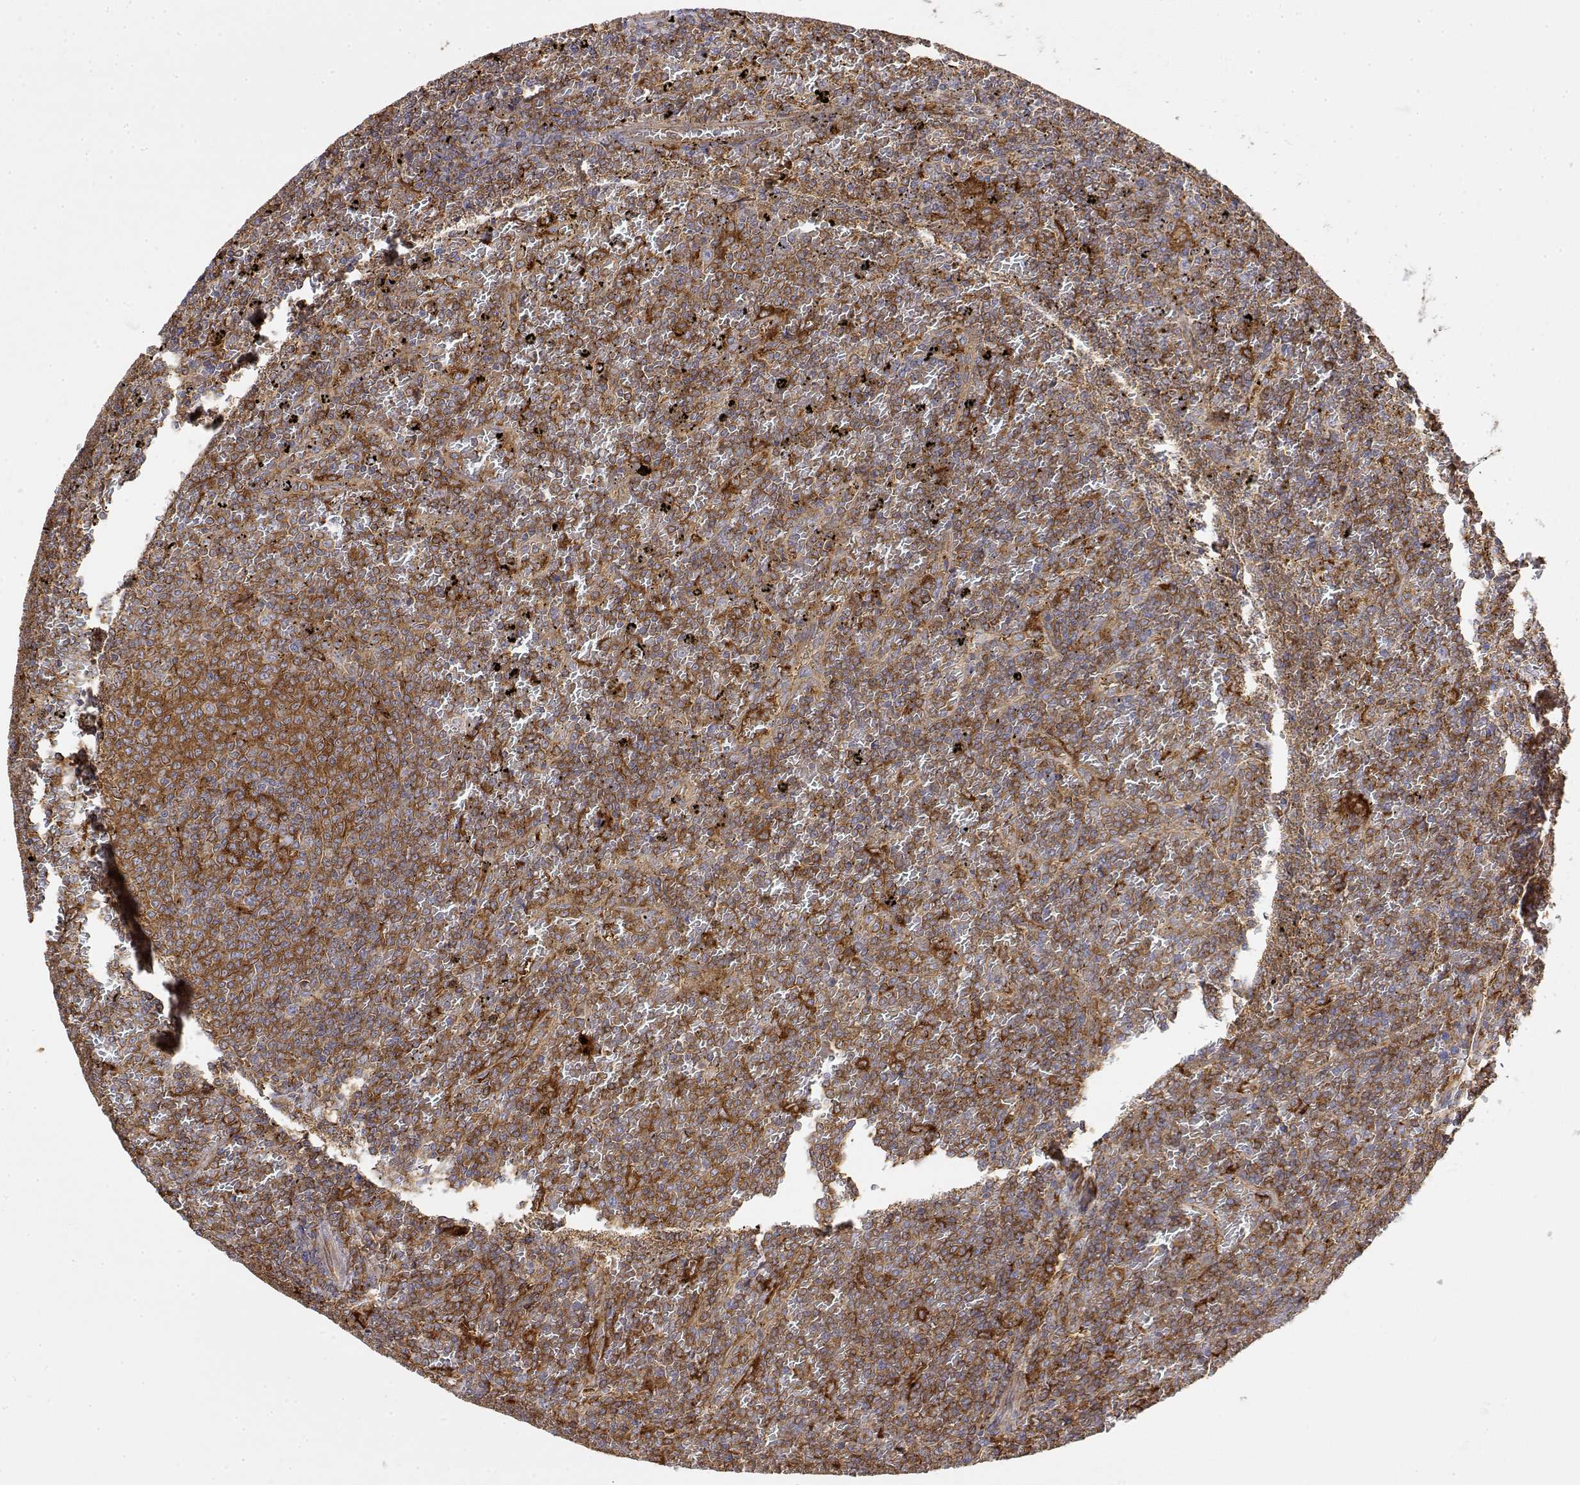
{"staining": {"intensity": "moderate", "quantity": ">75%", "location": "cytoplasmic/membranous"}, "tissue": "lymphoma", "cell_type": "Tumor cells", "image_type": "cancer", "snomed": [{"axis": "morphology", "description": "Malignant lymphoma, non-Hodgkin's type, Low grade"}, {"axis": "topography", "description": "Spleen"}], "caption": "An image showing moderate cytoplasmic/membranous staining in approximately >75% of tumor cells in malignant lymphoma, non-Hodgkin's type (low-grade), as visualized by brown immunohistochemical staining.", "gene": "PACSIN2", "patient": {"sex": "female", "age": 77}}